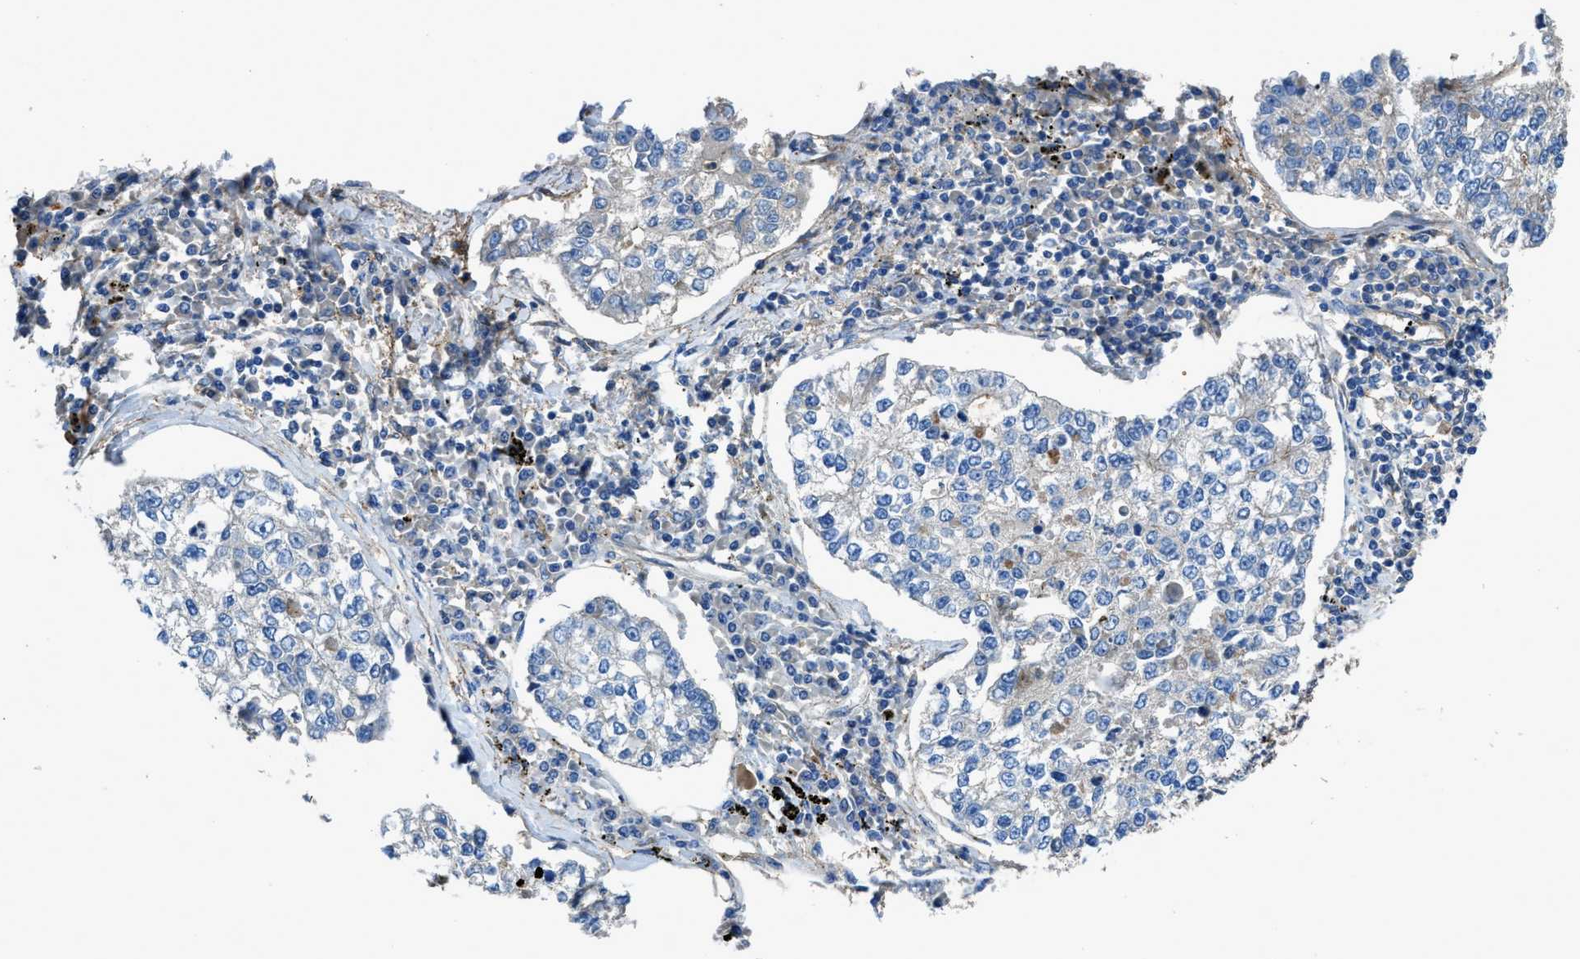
{"staining": {"intensity": "negative", "quantity": "none", "location": "none"}, "tissue": "lung cancer", "cell_type": "Tumor cells", "image_type": "cancer", "snomed": [{"axis": "morphology", "description": "Adenocarcinoma, NOS"}, {"axis": "topography", "description": "Lung"}], "caption": "Lung cancer stained for a protein using immunohistochemistry demonstrates no positivity tumor cells.", "gene": "PTGFRN", "patient": {"sex": "male", "age": 49}}